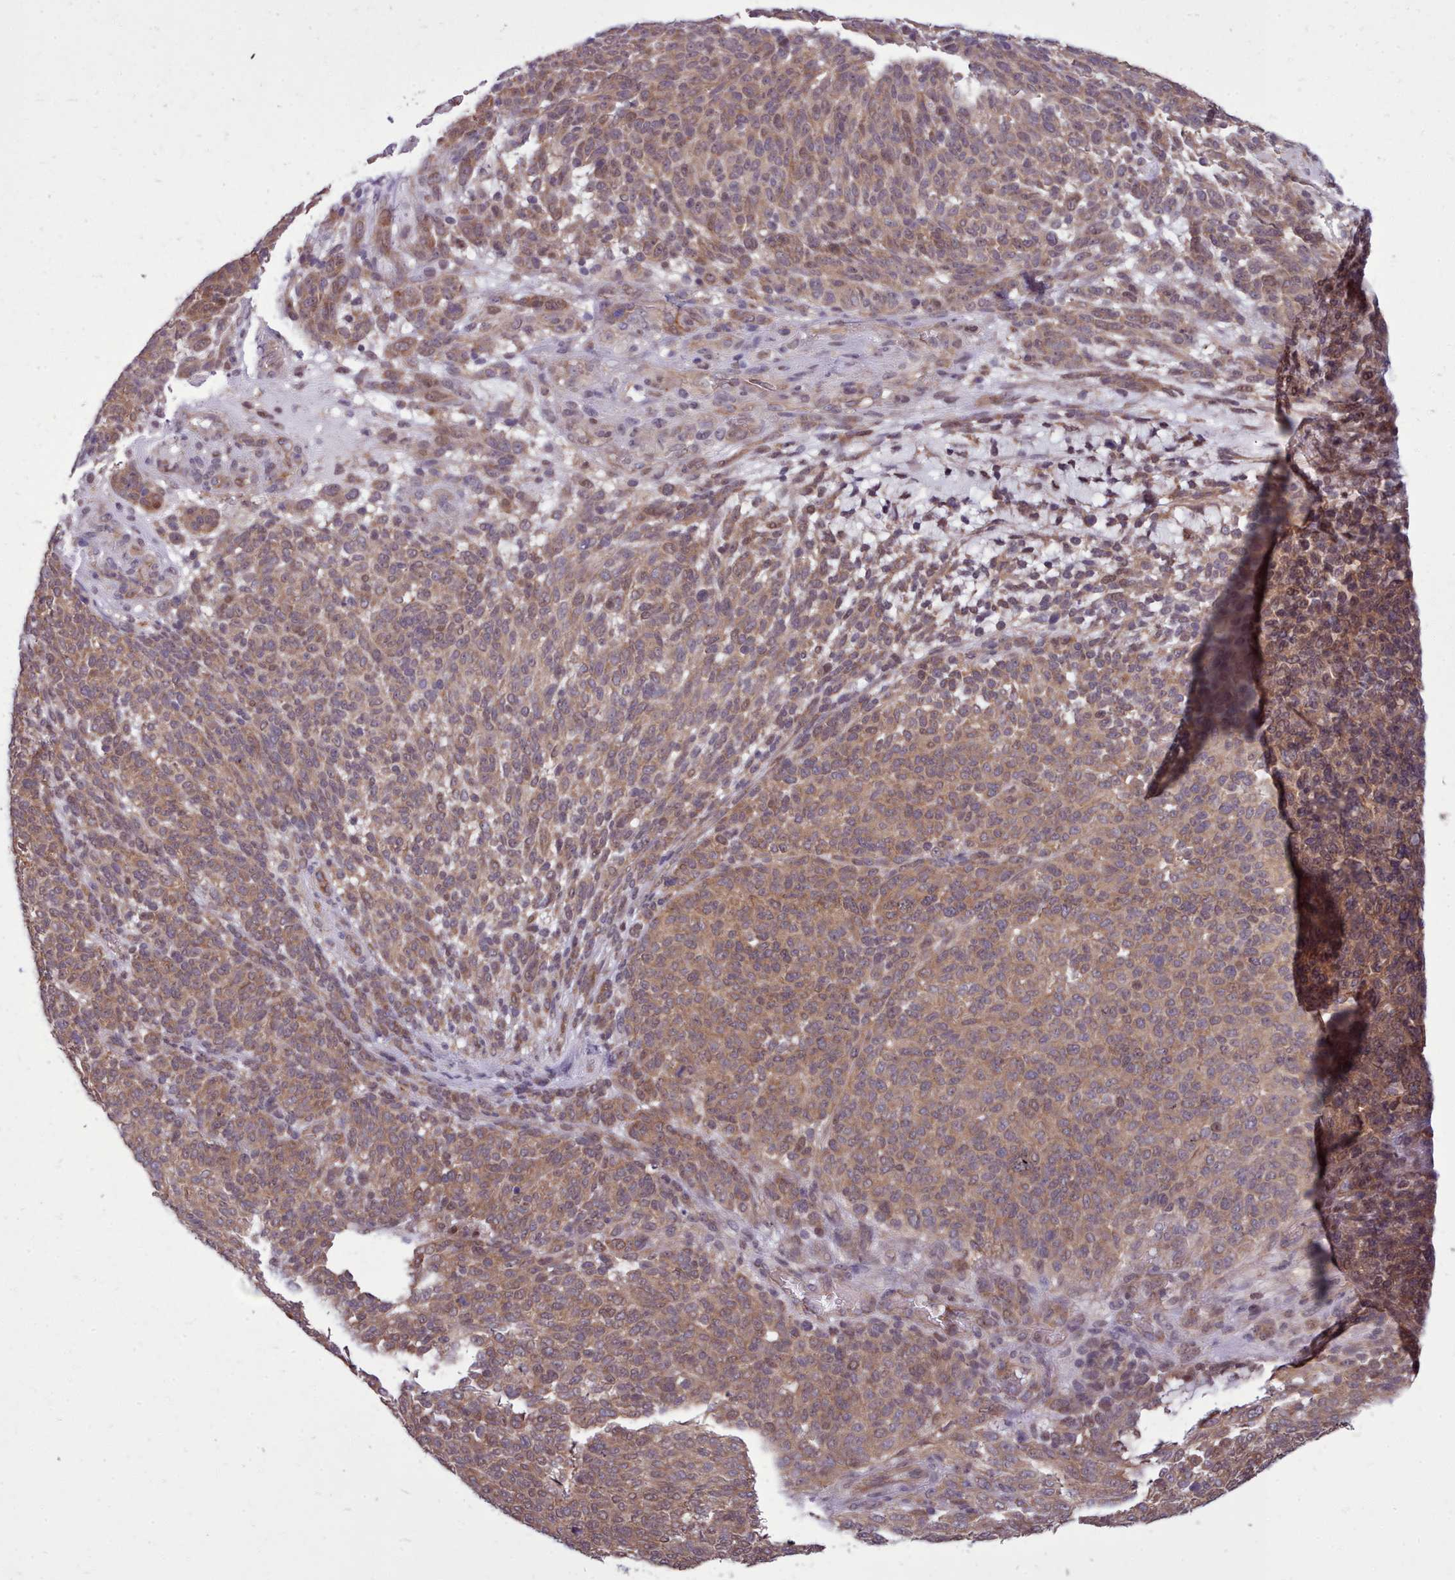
{"staining": {"intensity": "weak", "quantity": ">75%", "location": "cytoplasmic/membranous"}, "tissue": "melanoma", "cell_type": "Tumor cells", "image_type": "cancer", "snomed": [{"axis": "morphology", "description": "Malignant melanoma, NOS"}, {"axis": "topography", "description": "Skin"}], "caption": "A photomicrograph of human melanoma stained for a protein displays weak cytoplasmic/membranous brown staining in tumor cells.", "gene": "AHCY", "patient": {"sex": "male", "age": 49}}